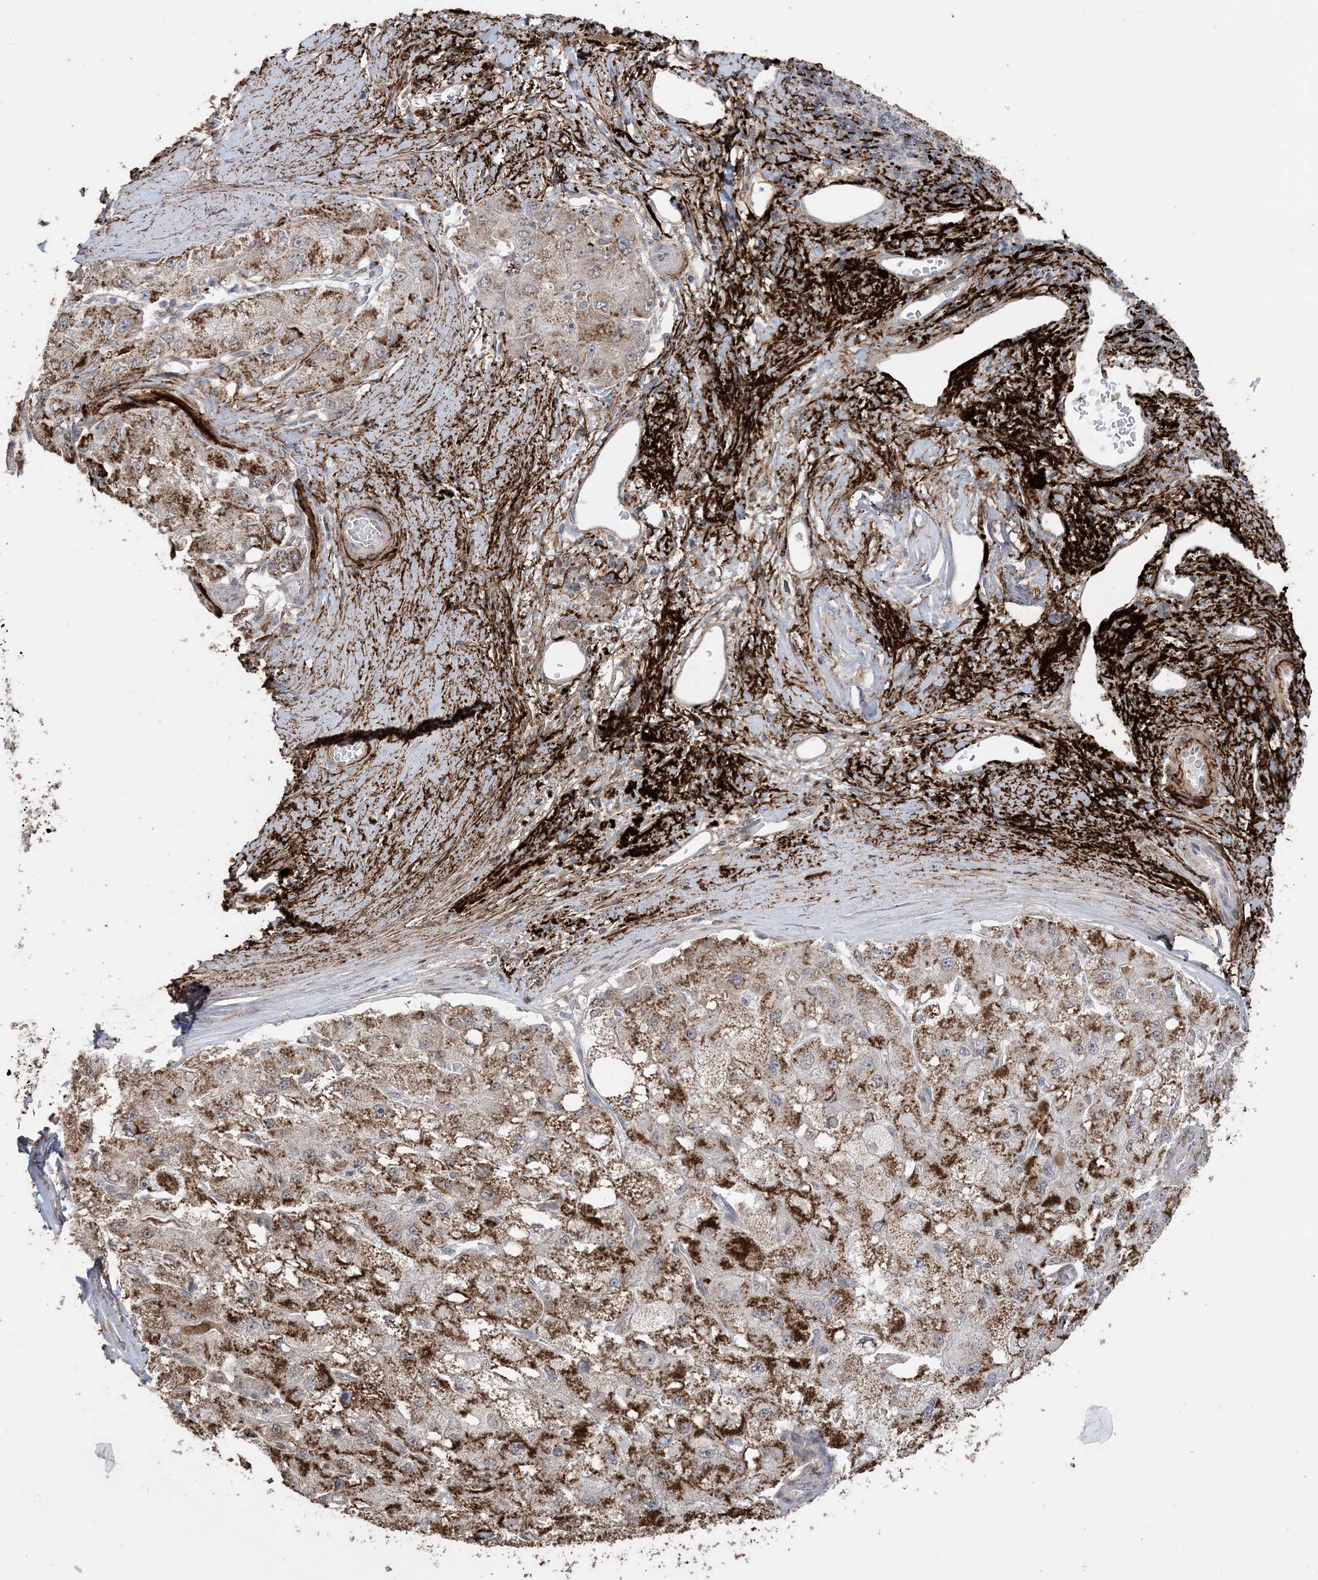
{"staining": {"intensity": "strong", "quantity": ">75%", "location": "cytoplasmic/membranous"}, "tissue": "liver cancer", "cell_type": "Tumor cells", "image_type": "cancer", "snomed": [{"axis": "morphology", "description": "Carcinoma, Hepatocellular, NOS"}, {"axis": "topography", "description": "Liver"}], "caption": "High-magnification brightfield microscopy of hepatocellular carcinoma (liver) stained with DAB (3,3'-diaminobenzidine) (brown) and counterstained with hematoxylin (blue). tumor cells exhibit strong cytoplasmic/membranous expression is present in about>75% of cells.", "gene": "XRN1", "patient": {"sex": "male", "age": 80}}